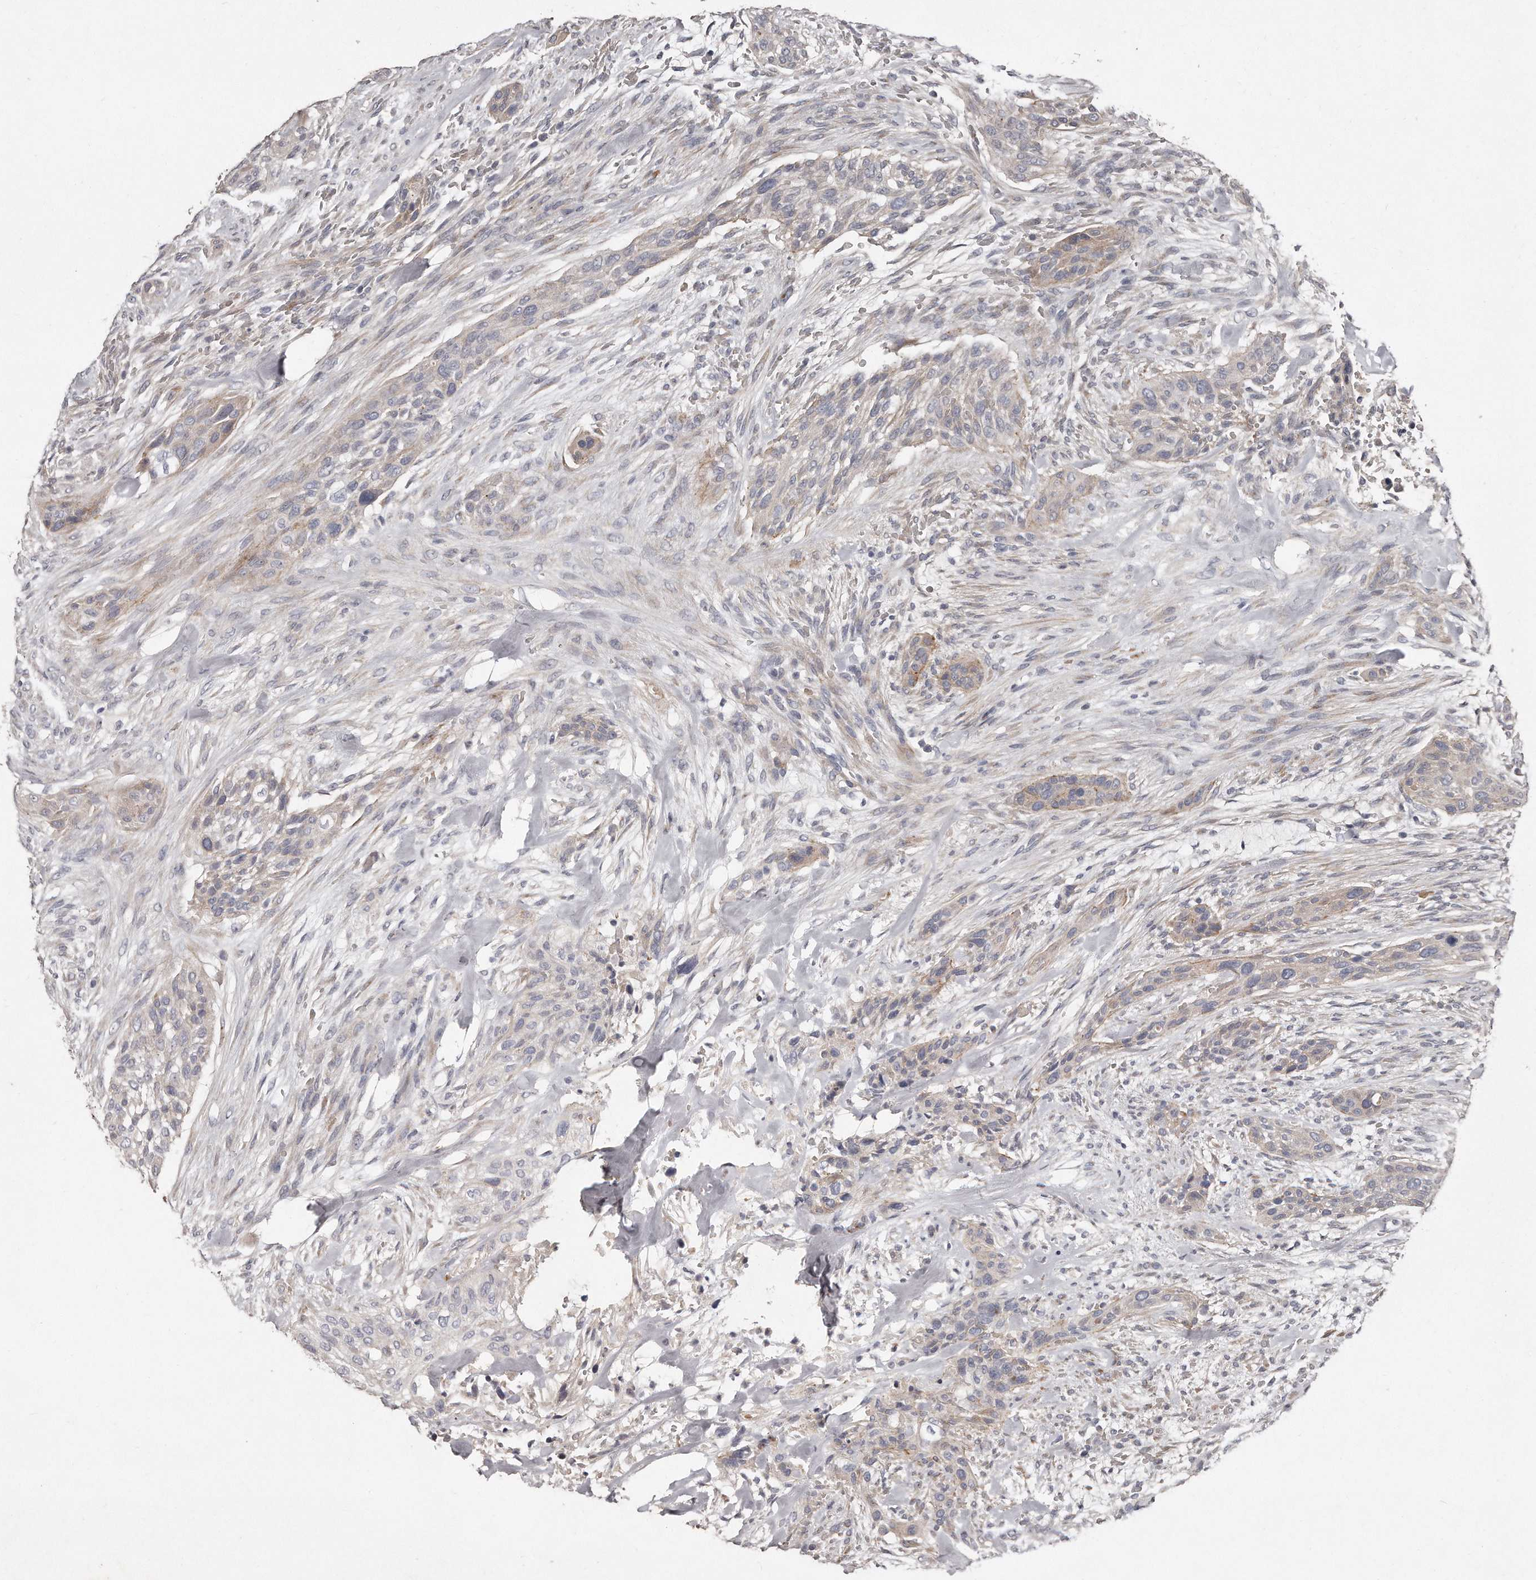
{"staining": {"intensity": "negative", "quantity": "none", "location": "none"}, "tissue": "urothelial cancer", "cell_type": "Tumor cells", "image_type": "cancer", "snomed": [{"axis": "morphology", "description": "Urothelial carcinoma, High grade"}, {"axis": "topography", "description": "Urinary bladder"}], "caption": "This is a photomicrograph of immunohistochemistry staining of urothelial carcinoma (high-grade), which shows no staining in tumor cells. Nuclei are stained in blue.", "gene": "TECR", "patient": {"sex": "male", "age": 35}}